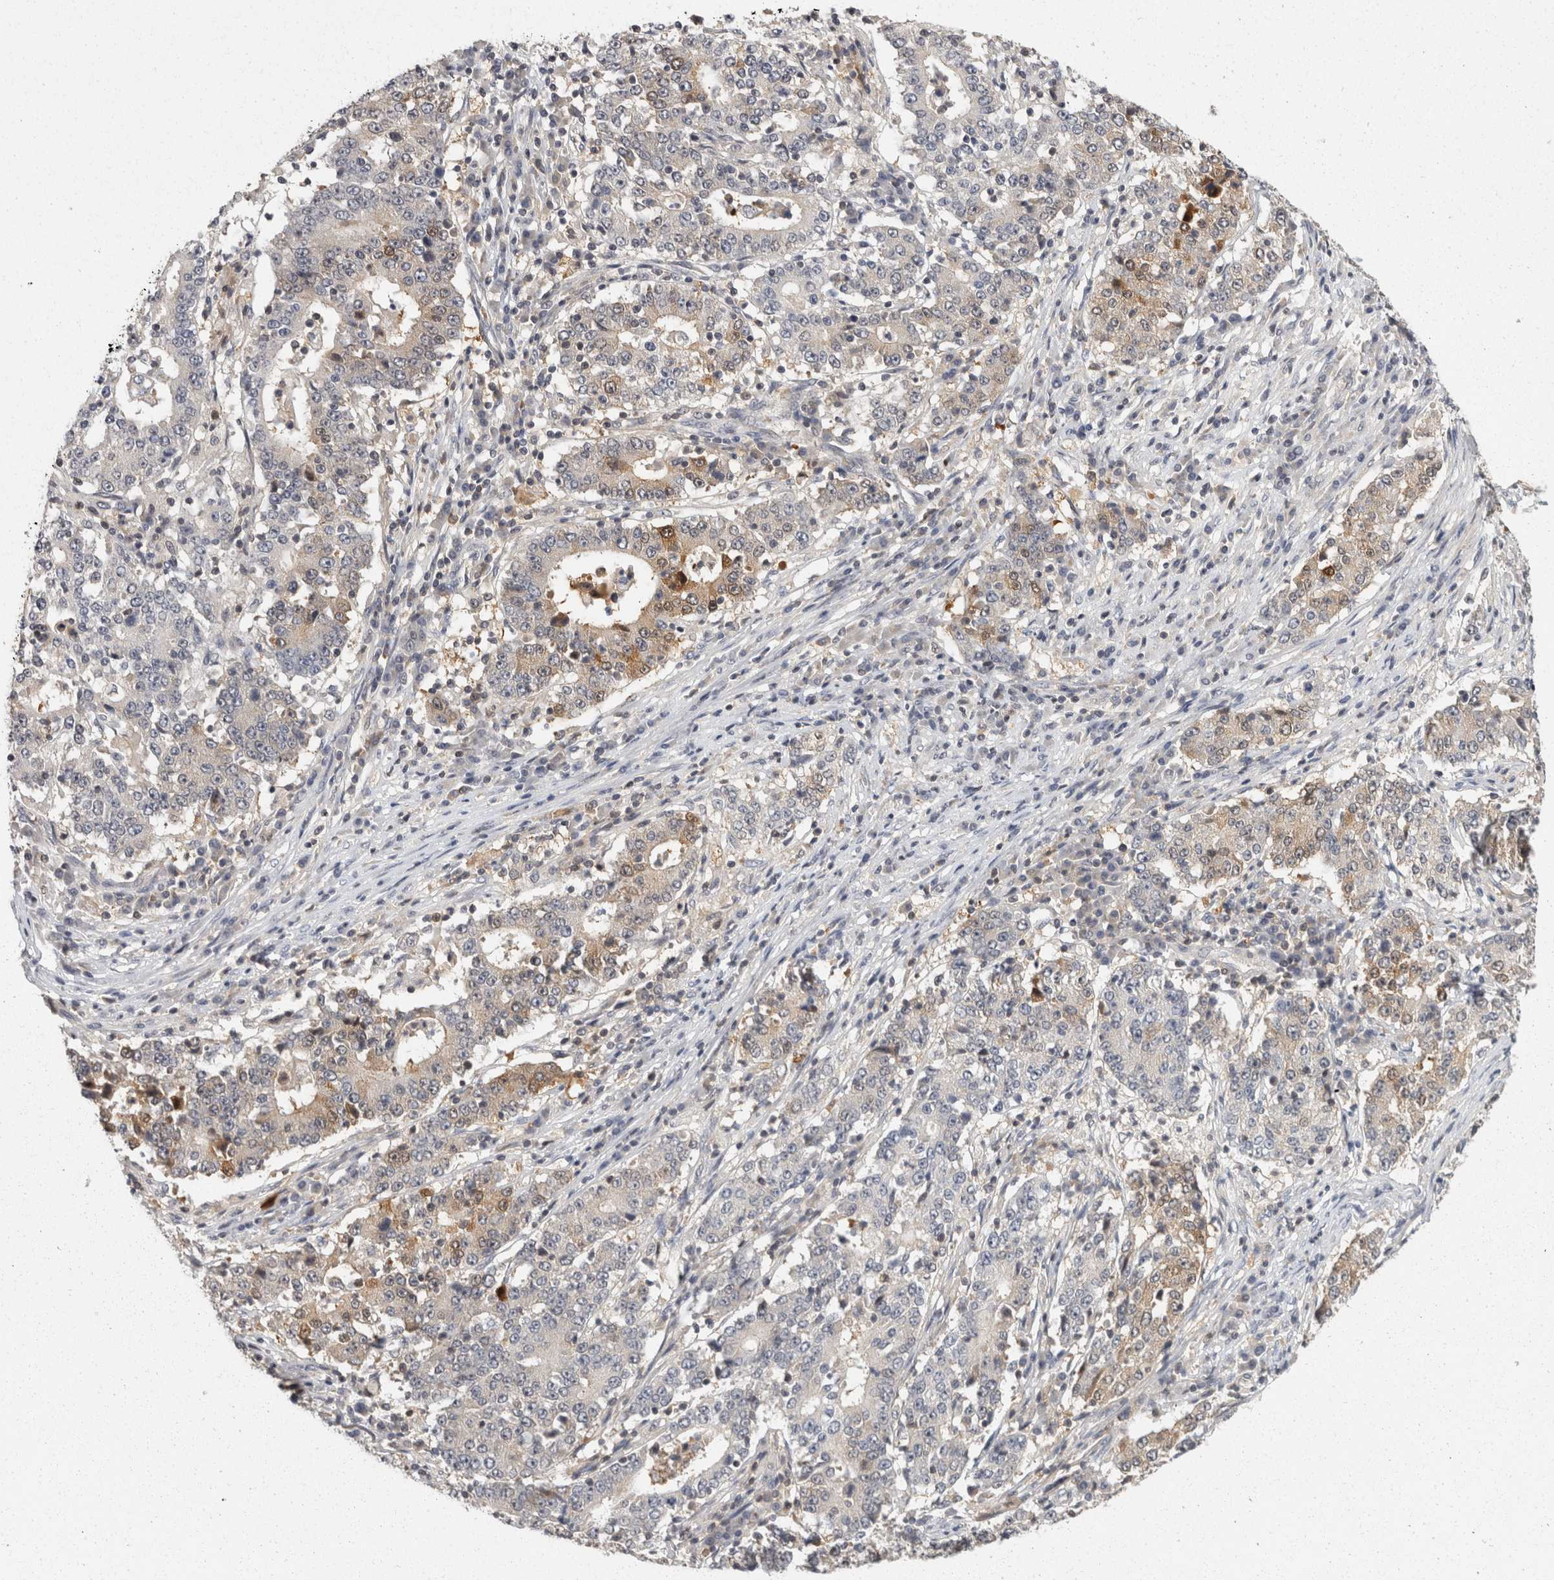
{"staining": {"intensity": "weak", "quantity": "<25%", "location": "cytoplasmic/membranous,nuclear"}, "tissue": "stomach cancer", "cell_type": "Tumor cells", "image_type": "cancer", "snomed": [{"axis": "morphology", "description": "Adenocarcinoma, NOS"}, {"axis": "topography", "description": "Stomach"}], "caption": "Stomach cancer (adenocarcinoma) stained for a protein using IHC displays no expression tumor cells.", "gene": "ACAT2", "patient": {"sex": "male", "age": 59}}